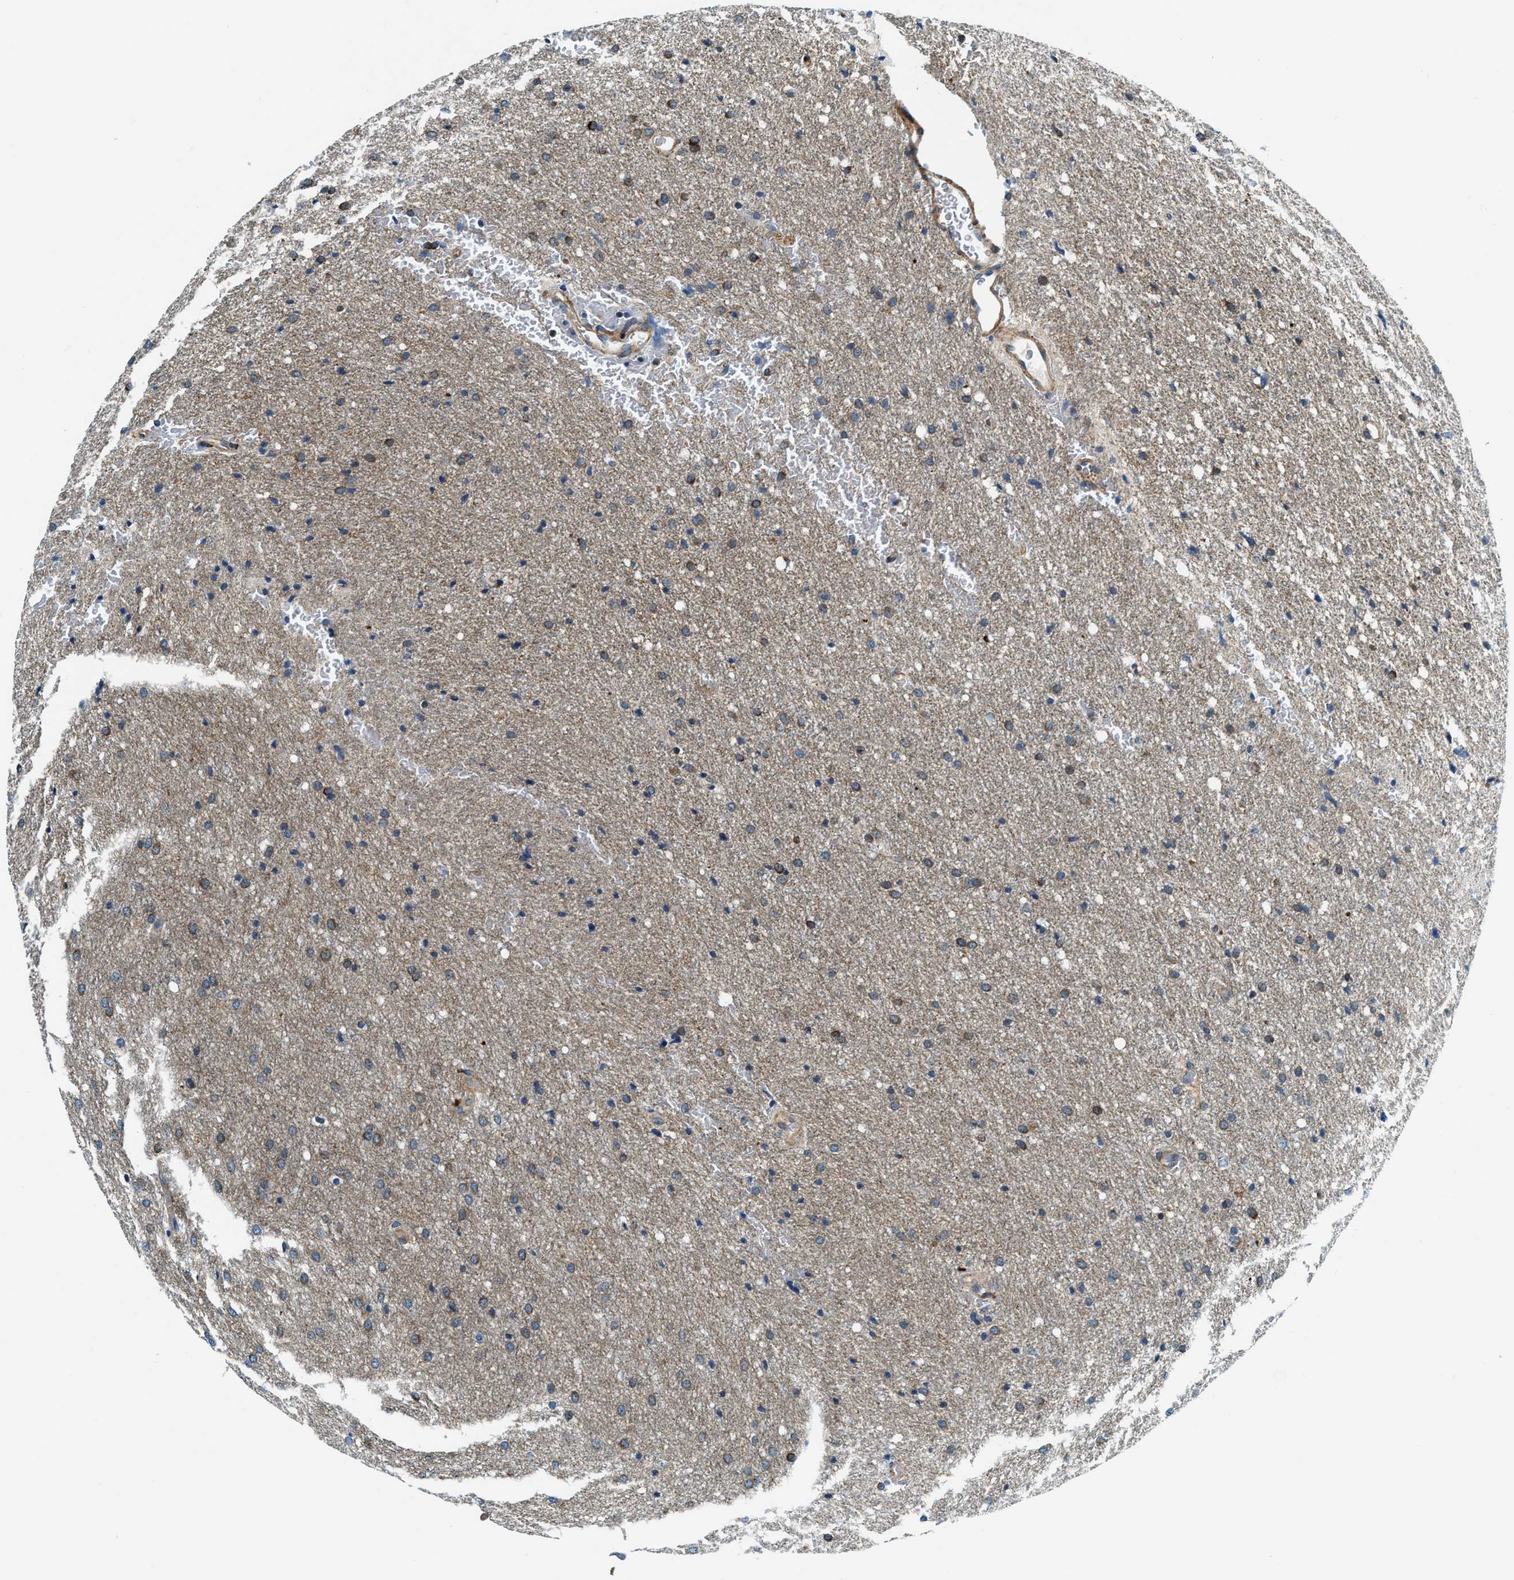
{"staining": {"intensity": "moderate", "quantity": "25%-75%", "location": "cytoplasmic/membranous"}, "tissue": "glioma", "cell_type": "Tumor cells", "image_type": "cancer", "snomed": [{"axis": "morphology", "description": "Glioma, malignant, Low grade"}, {"axis": "topography", "description": "Brain"}], "caption": "A brown stain labels moderate cytoplasmic/membranous positivity of a protein in human glioma tumor cells.", "gene": "C2orf66", "patient": {"sex": "female", "age": 37}}